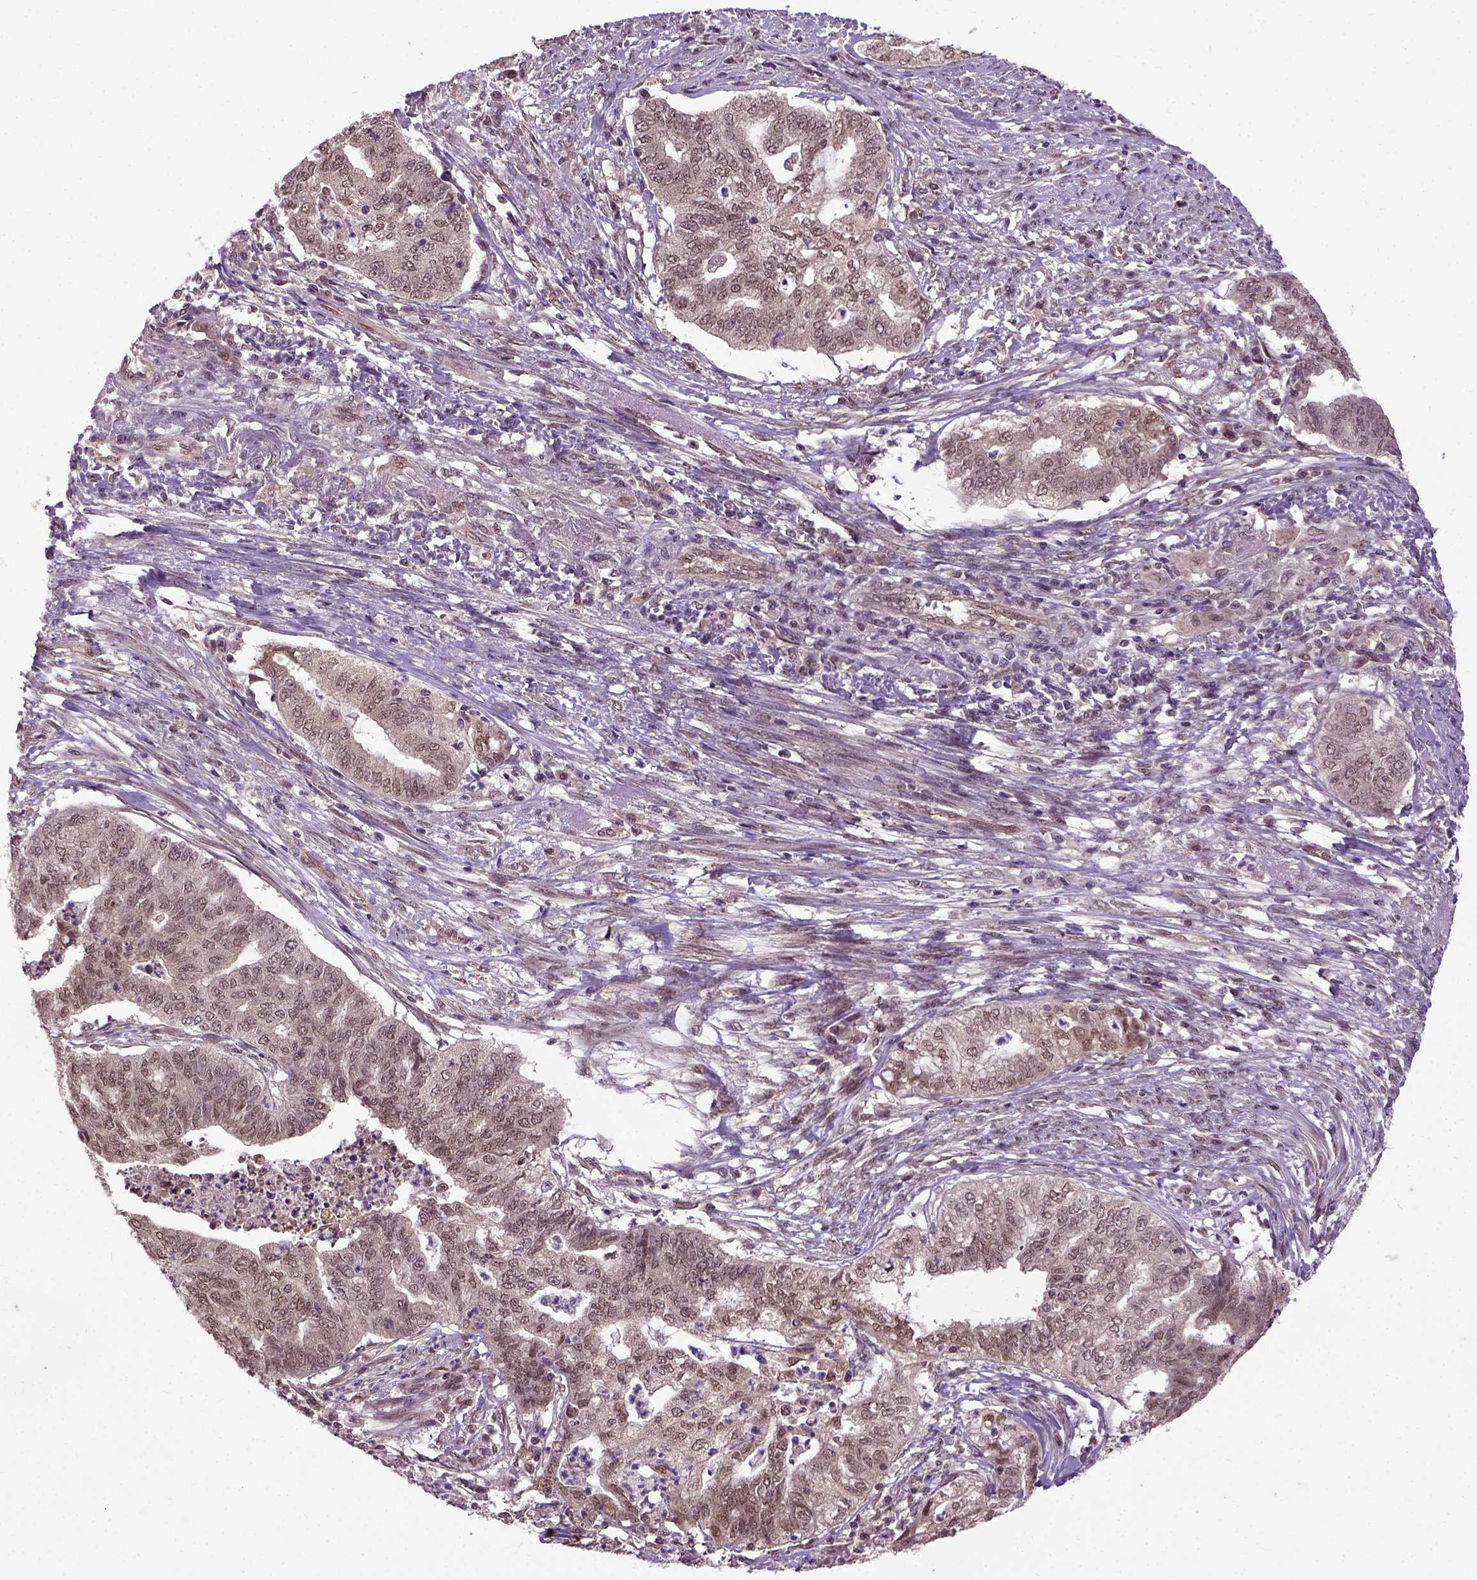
{"staining": {"intensity": "moderate", "quantity": ">75%", "location": "cytoplasmic/membranous,nuclear"}, "tissue": "endometrial cancer", "cell_type": "Tumor cells", "image_type": "cancer", "snomed": [{"axis": "morphology", "description": "Adenocarcinoma, NOS"}, {"axis": "topography", "description": "Endometrium"}], "caption": "High-power microscopy captured an IHC micrograph of endometrial adenocarcinoma, revealing moderate cytoplasmic/membranous and nuclear expression in approximately >75% of tumor cells.", "gene": "UBA3", "patient": {"sex": "female", "age": 79}}